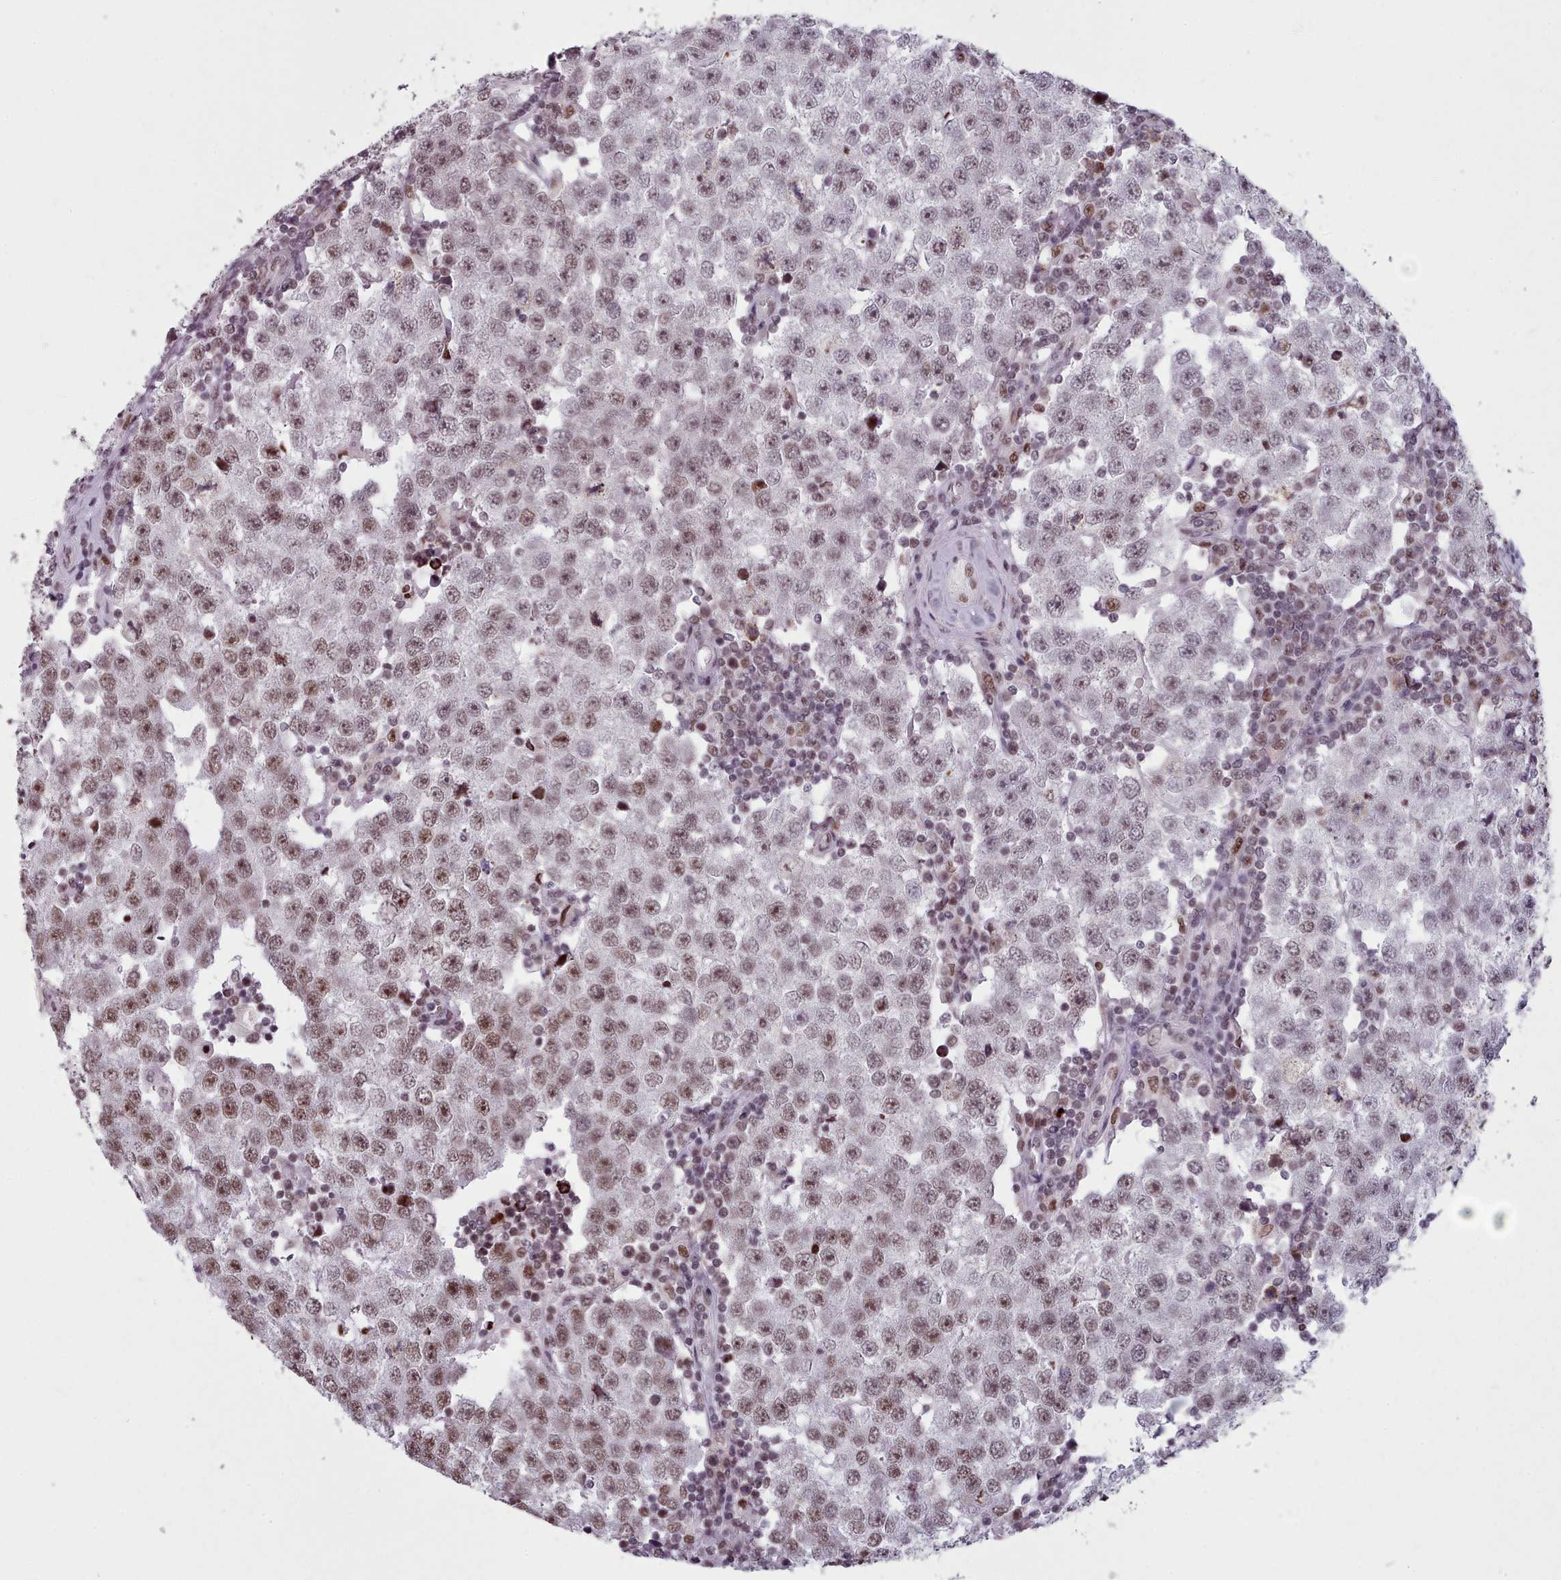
{"staining": {"intensity": "moderate", "quantity": ">75%", "location": "nuclear"}, "tissue": "testis cancer", "cell_type": "Tumor cells", "image_type": "cancer", "snomed": [{"axis": "morphology", "description": "Seminoma, NOS"}, {"axis": "topography", "description": "Testis"}], "caption": "Protein staining demonstrates moderate nuclear expression in approximately >75% of tumor cells in testis seminoma. The staining was performed using DAB to visualize the protein expression in brown, while the nuclei were stained in blue with hematoxylin (Magnification: 20x).", "gene": "SRRM1", "patient": {"sex": "male", "age": 34}}